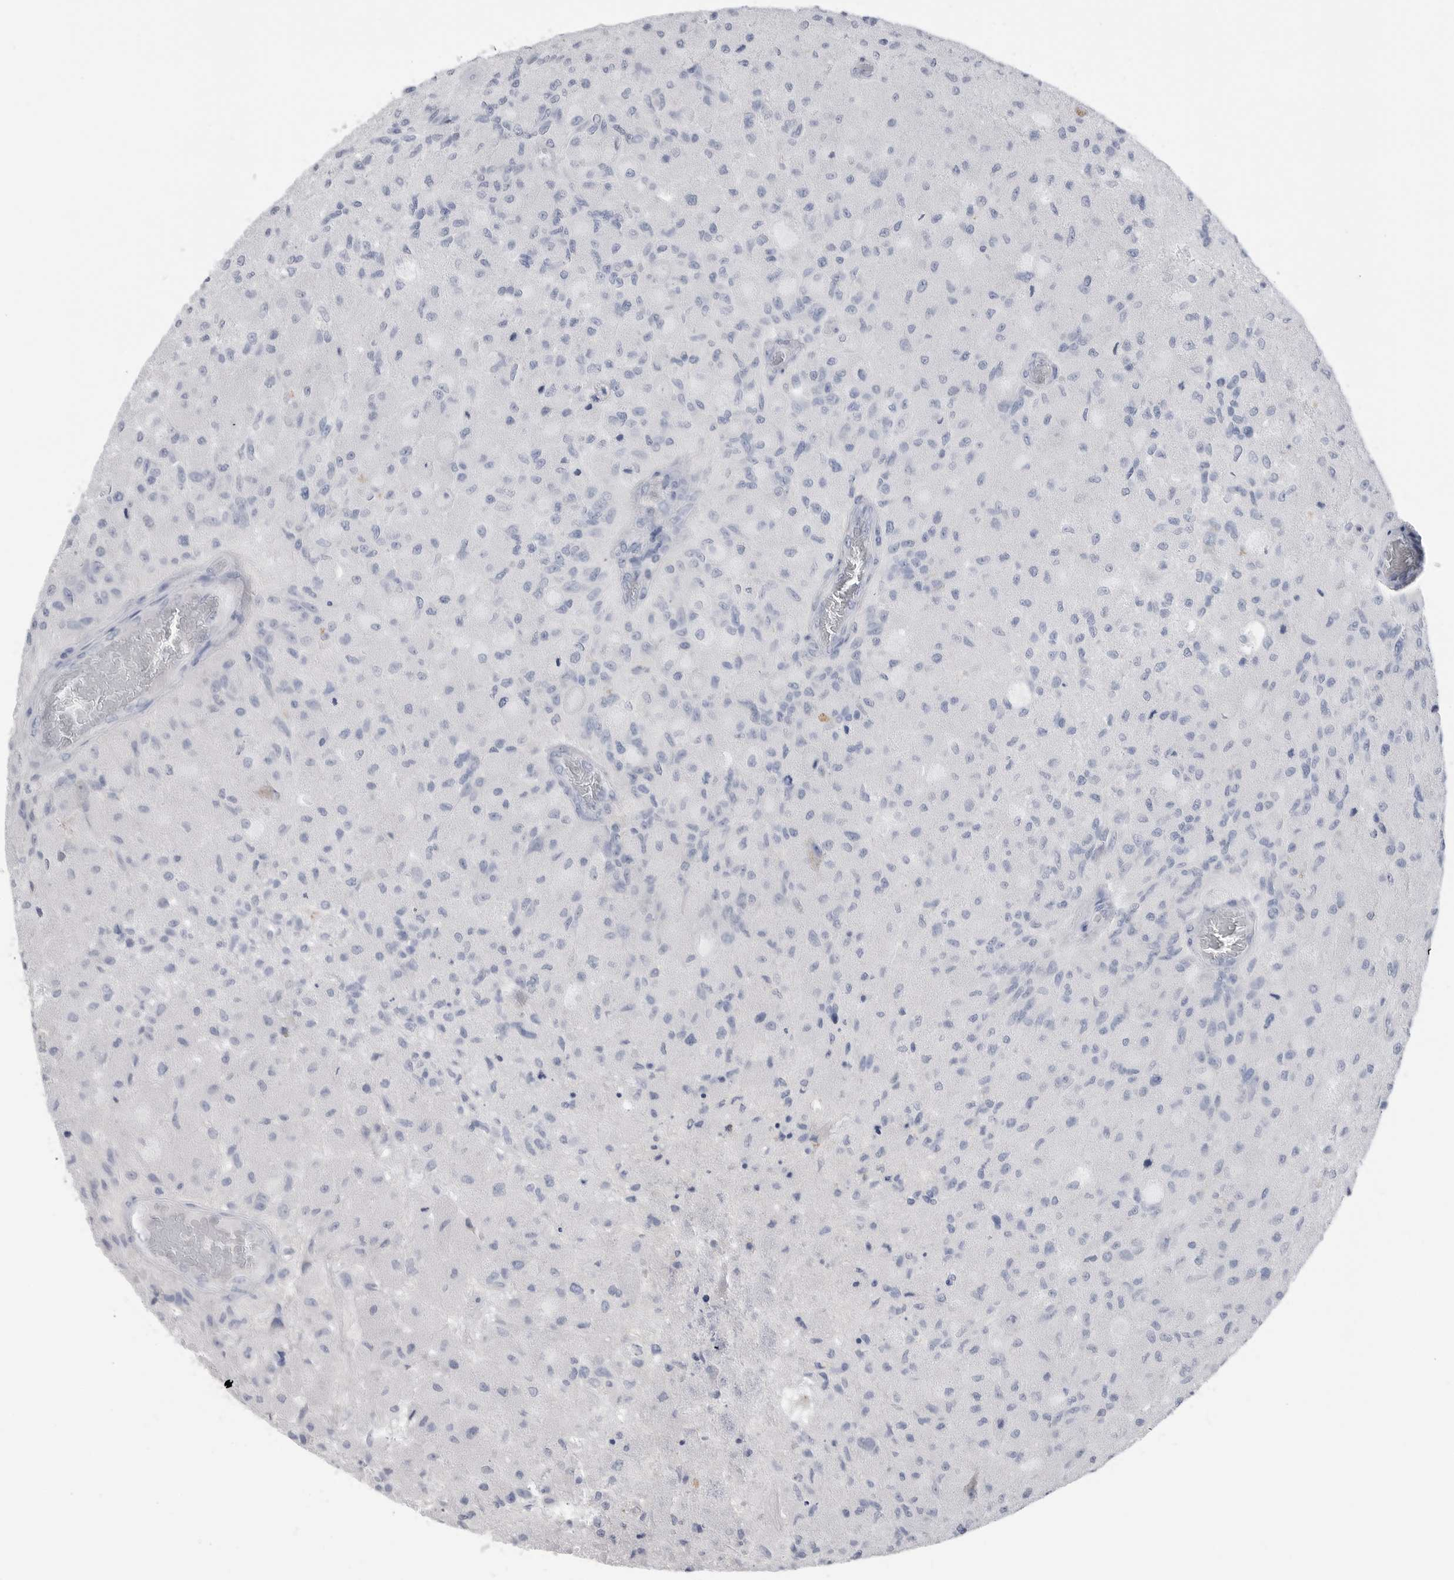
{"staining": {"intensity": "negative", "quantity": "none", "location": "none"}, "tissue": "glioma", "cell_type": "Tumor cells", "image_type": "cancer", "snomed": [{"axis": "morphology", "description": "Normal tissue, NOS"}, {"axis": "morphology", "description": "Glioma, malignant, High grade"}, {"axis": "topography", "description": "Cerebral cortex"}], "caption": "DAB immunohistochemical staining of malignant glioma (high-grade) demonstrates no significant positivity in tumor cells.", "gene": "ABHD12", "patient": {"sex": "male", "age": 77}}